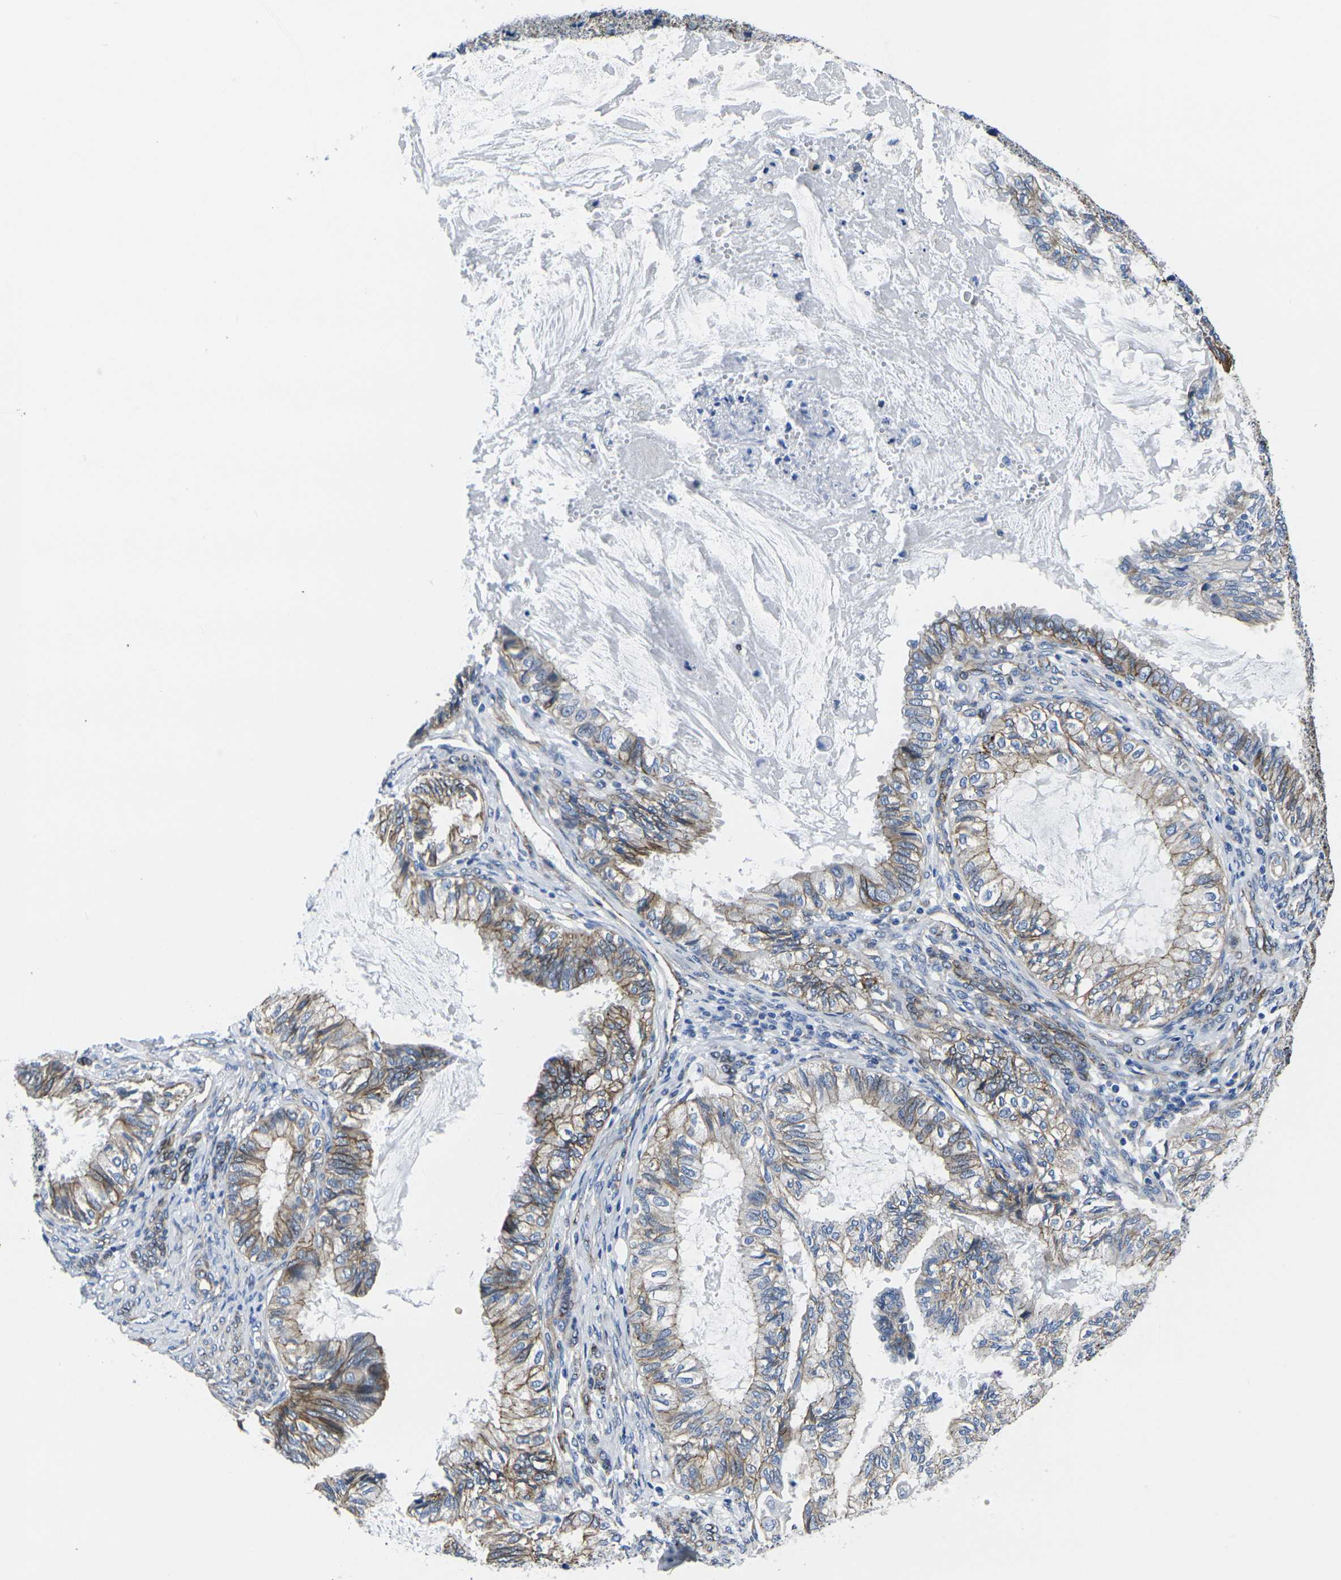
{"staining": {"intensity": "moderate", "quantity": ">75%", "location": "cytoplasmic/membranous"}, "tissue": "cervical cancer", "cell_type": "Tumor cells", "image_type": "cancer", "snomed": [{"axis": "morphology", "description": "Normal tissue, NOS"}, {"axis": "morphology", "description": "Adenocarcinoma, NOS"}, {"axis": "topography", "description": "Cervix"}, {"axis": "topography", "description": "Endometrium"}], "caption": "A photomicrograph of cervical adenocarcinoma stained for a protein reveals moderate cytoplasmic/membranous brown staining in tumor cells.", "gene": "NUMB", "patient": {"sex": "female", "age": 86}}